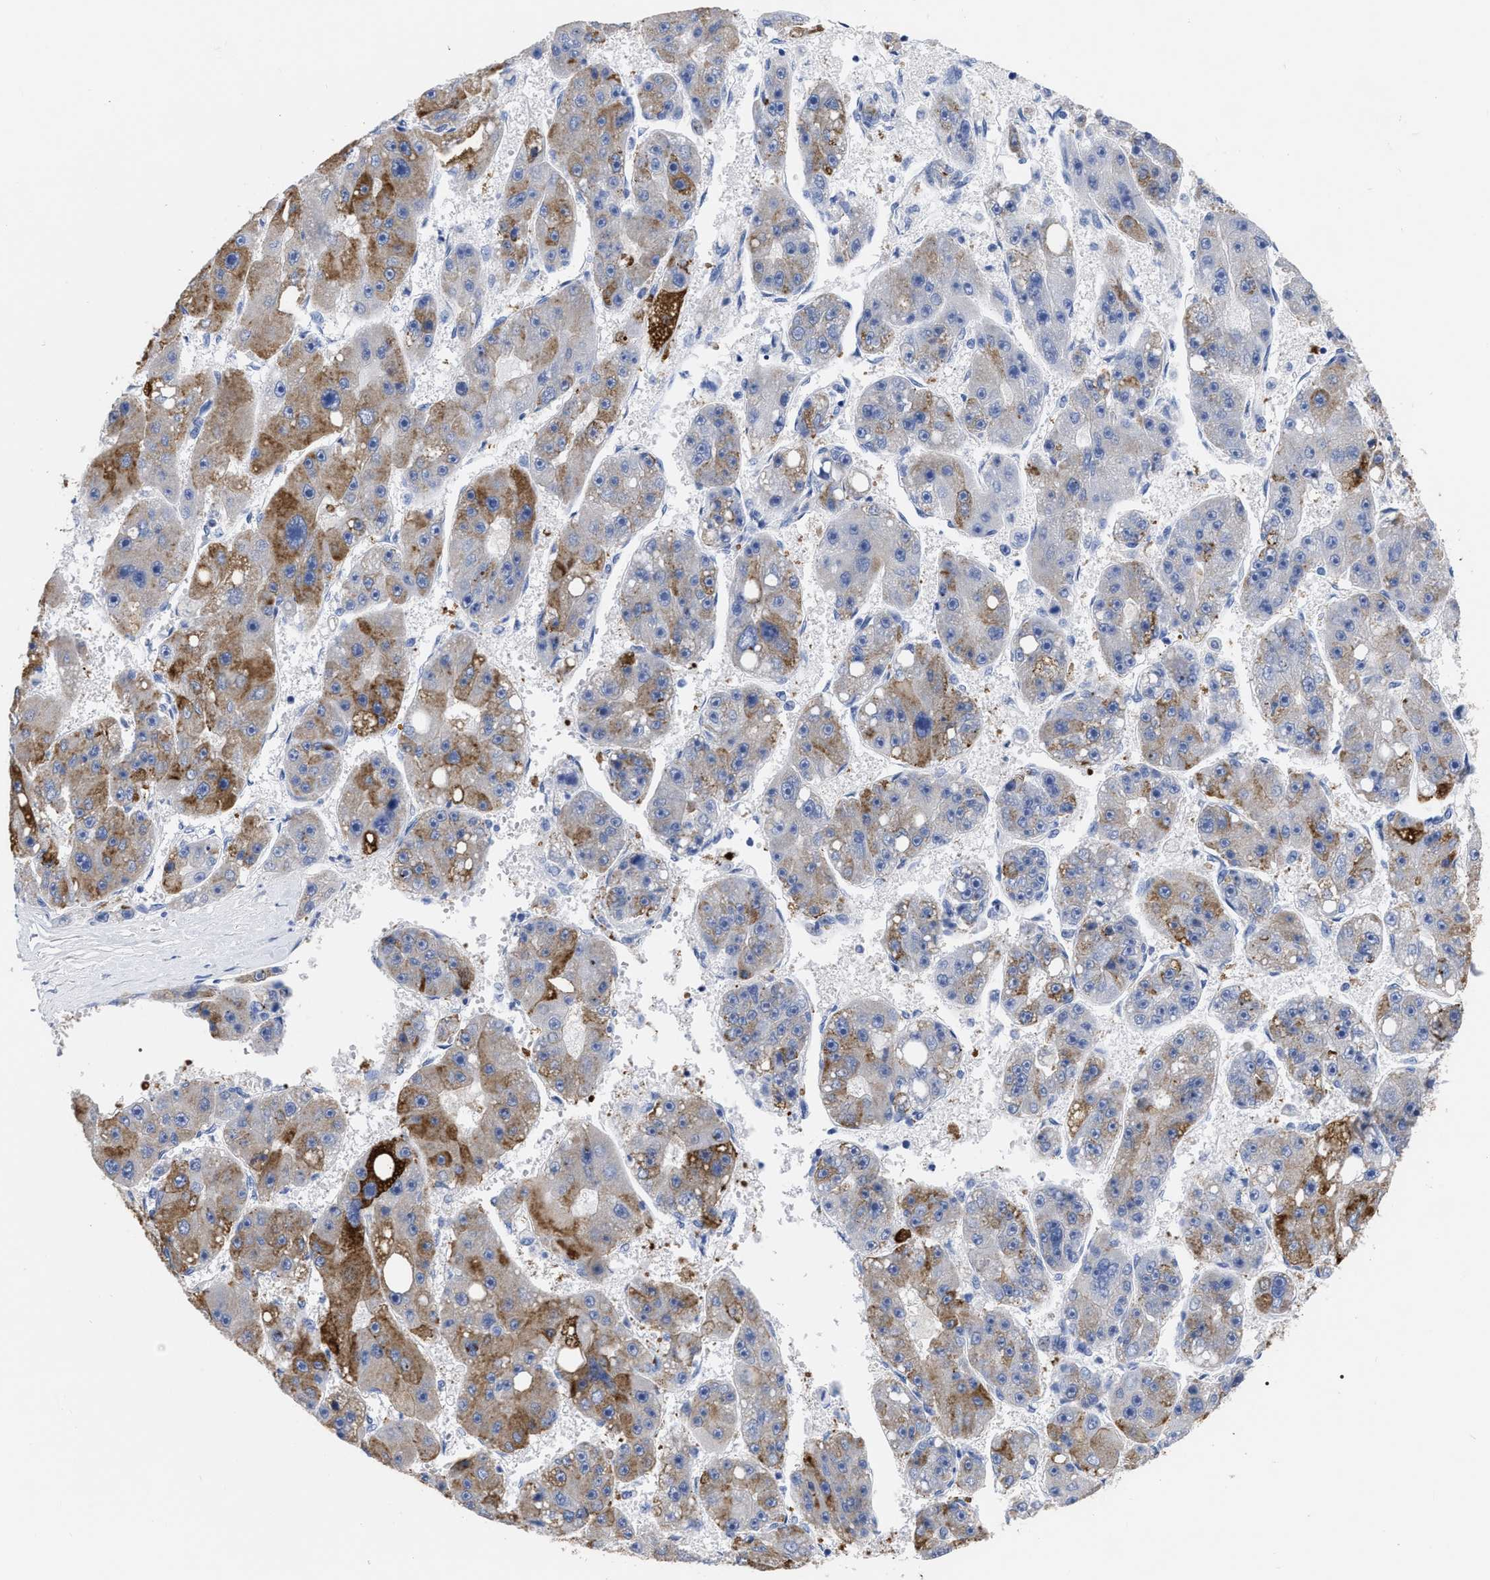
{"staining": {"intensity": "moderate", "quantity": "25%-75%", "location": "cytoplasmic/membranous"}, "tissue": "liver cancer", "cell_type": "Tumor cells", "image_type": "cancer", "snomed": [{"axis": "morphology", "description": "Carcinoma, Hepatocellular, NOS"}, {"axis": "topography", "description": "Liver"}], "caption": "A medium amount of moderate cytoplasmic/membranous expression is present in approximately 25%-75% of tumor cells in hepatocellular carcinoma (liver) tissue.", "gene": "ANXA13", "patient": {"sex": "female", "age": 61}}